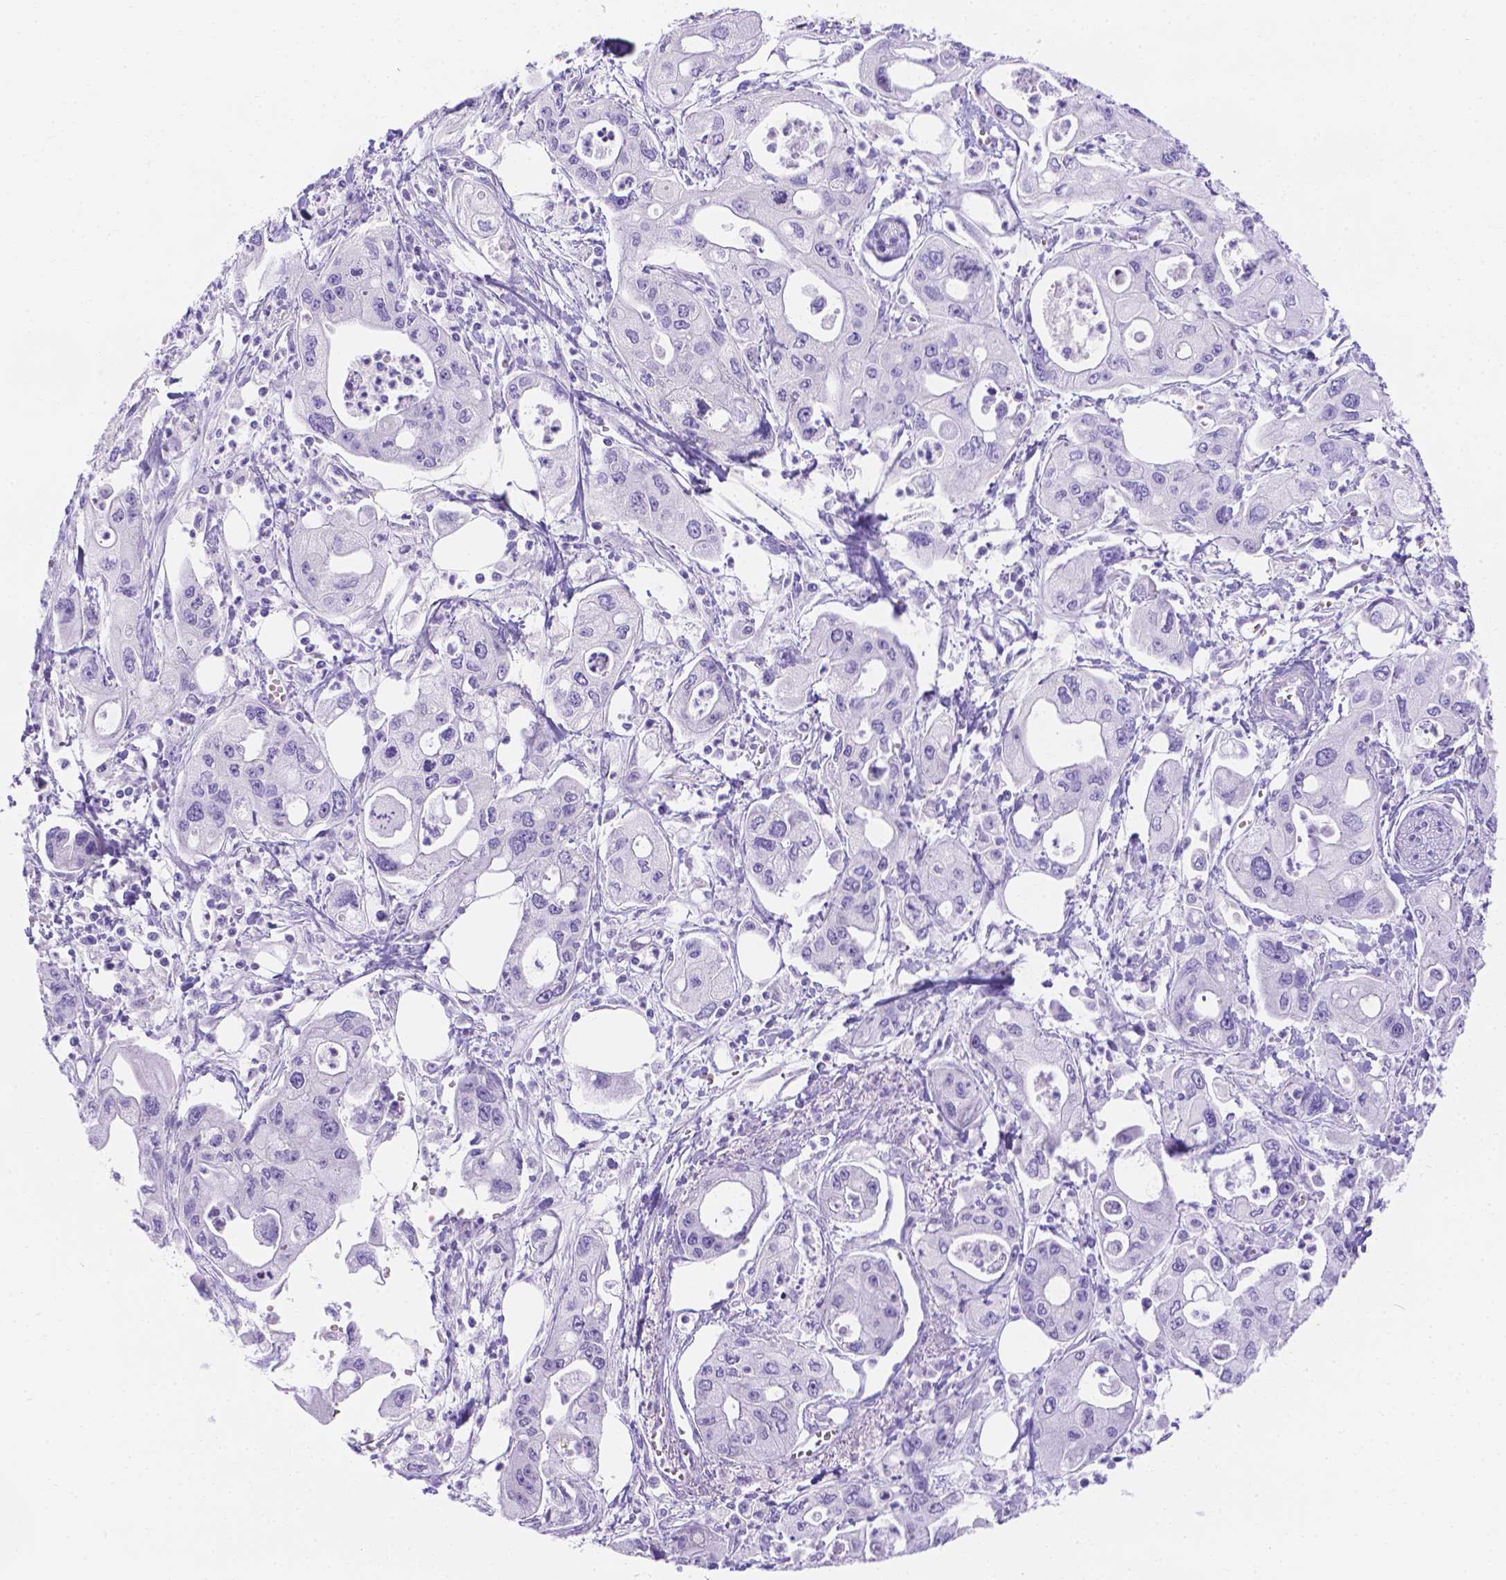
{"staining": {"intensity": "negative", "quantity": "none", "location": "none"}, "tissue": "pancreatic cancer", "cell_type": "Tumor cells", "image_type": "cancer", "snomed": [{"axis": "morphology", "description": "Adenocarcinoma, NOS"}, {"axis": "topography", "description": "Pancreas"}], "caption": "Human pancreatic adenocarcinoma stained for a protein using immunohistochemistry demonstrates no staining in tumor cells.", "gene": "MLN", "patient": {"sex": "male", "age": 70}}